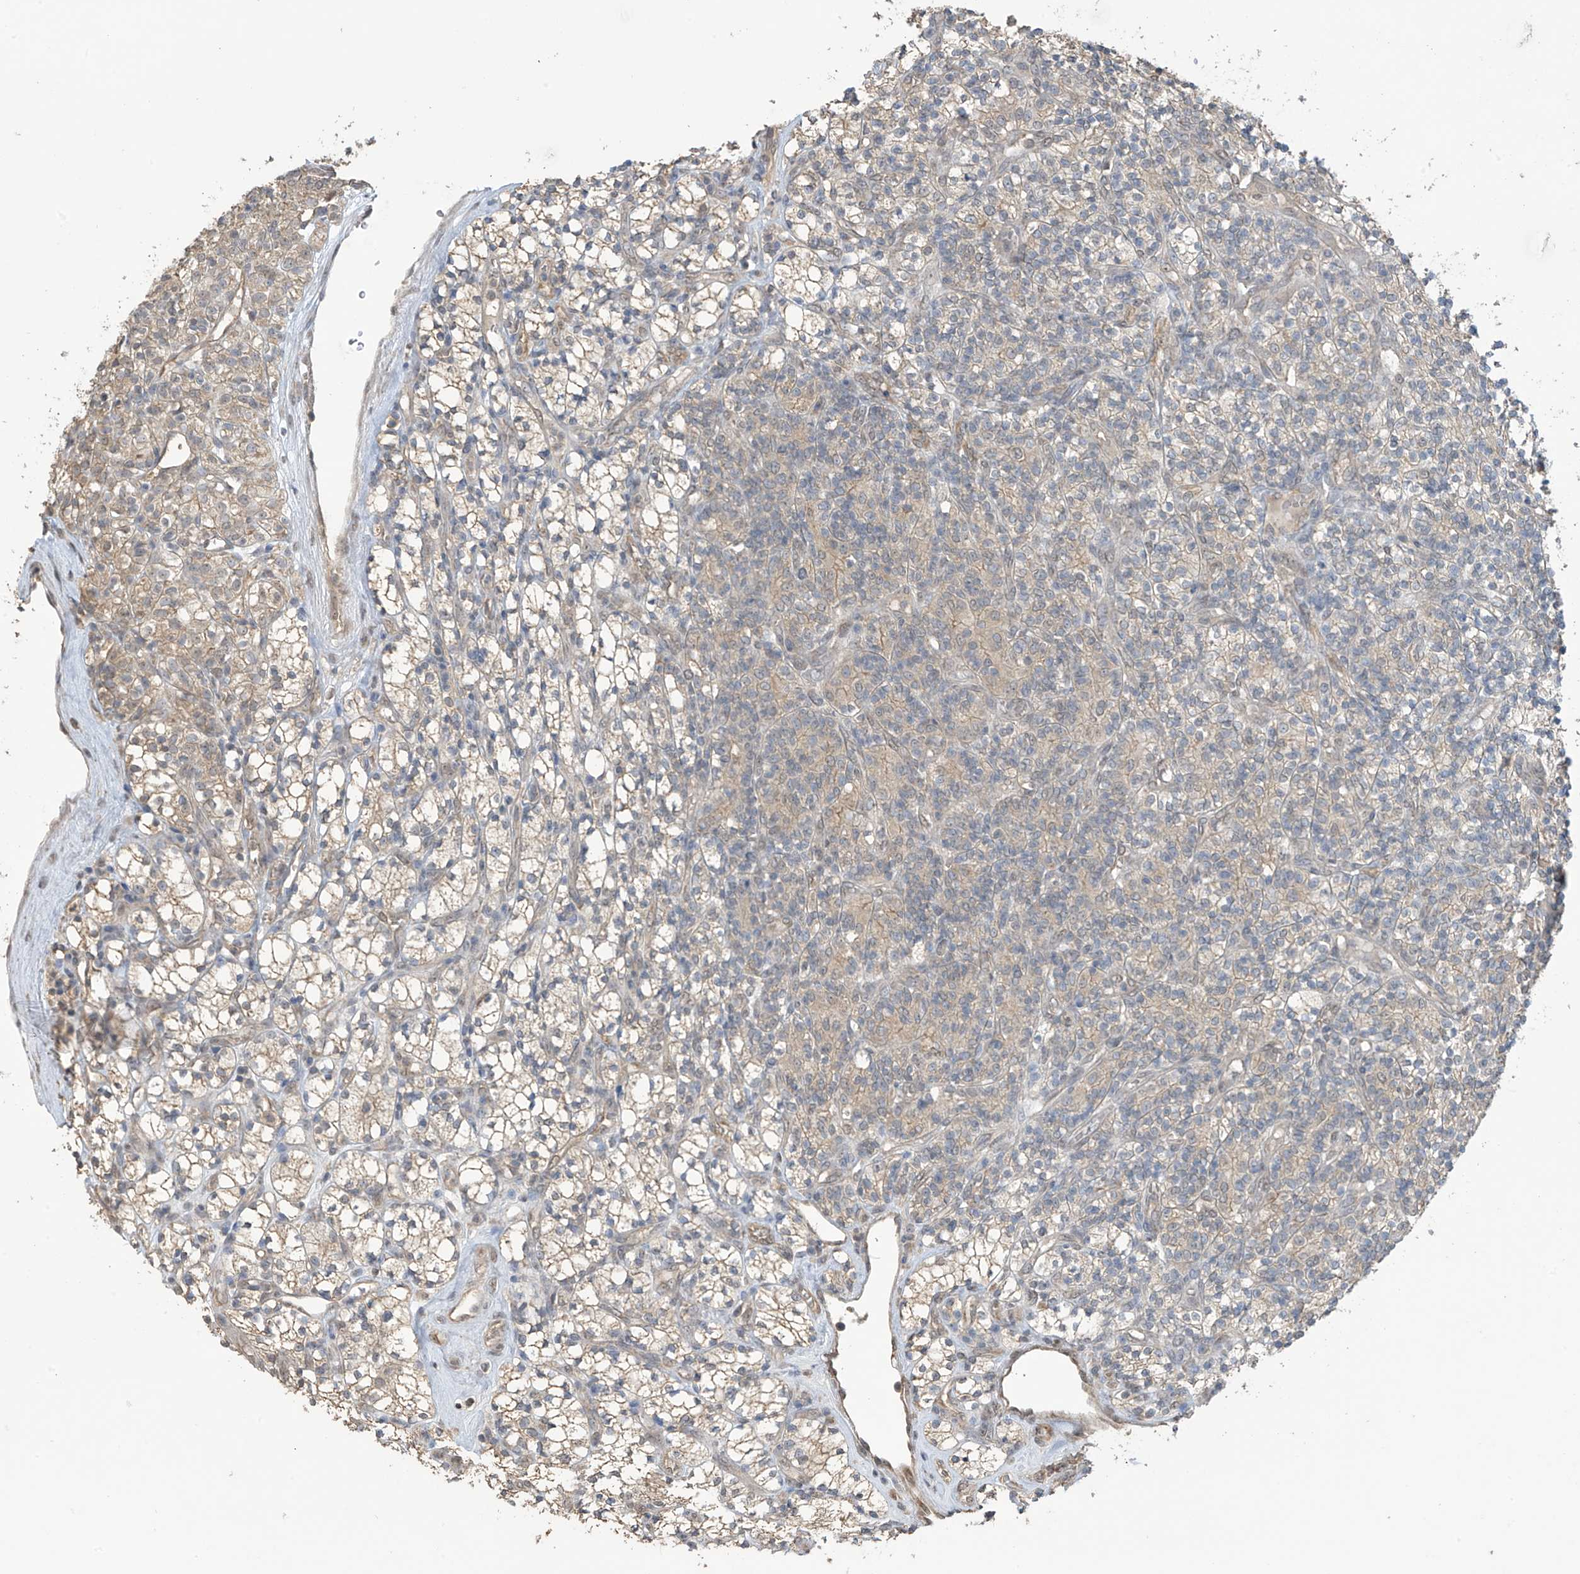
{"staining": {"intensity": "weak", "quantity": "25%-75%", "location": "cytoplasmic/membranous"}, "tissue": "renal cancer", "cell_type": "Tumor cells", "image_type": "cancer", "snomed": [{"axis": "morphology", "description": "Adenocarcinoma, NOS"}, {"axis": "topography", "description": "Kidney"}], "caption": "IHC histopathology image of human renal adenocarcinoma stained for a protein (brown), which demonstrates low levels of weak cytoplasmic/membranous positivity in approximately 25%-75% of tumor cells.", "gene": "KIAA1522", "patient": {"sex": "male", "age": 77}}